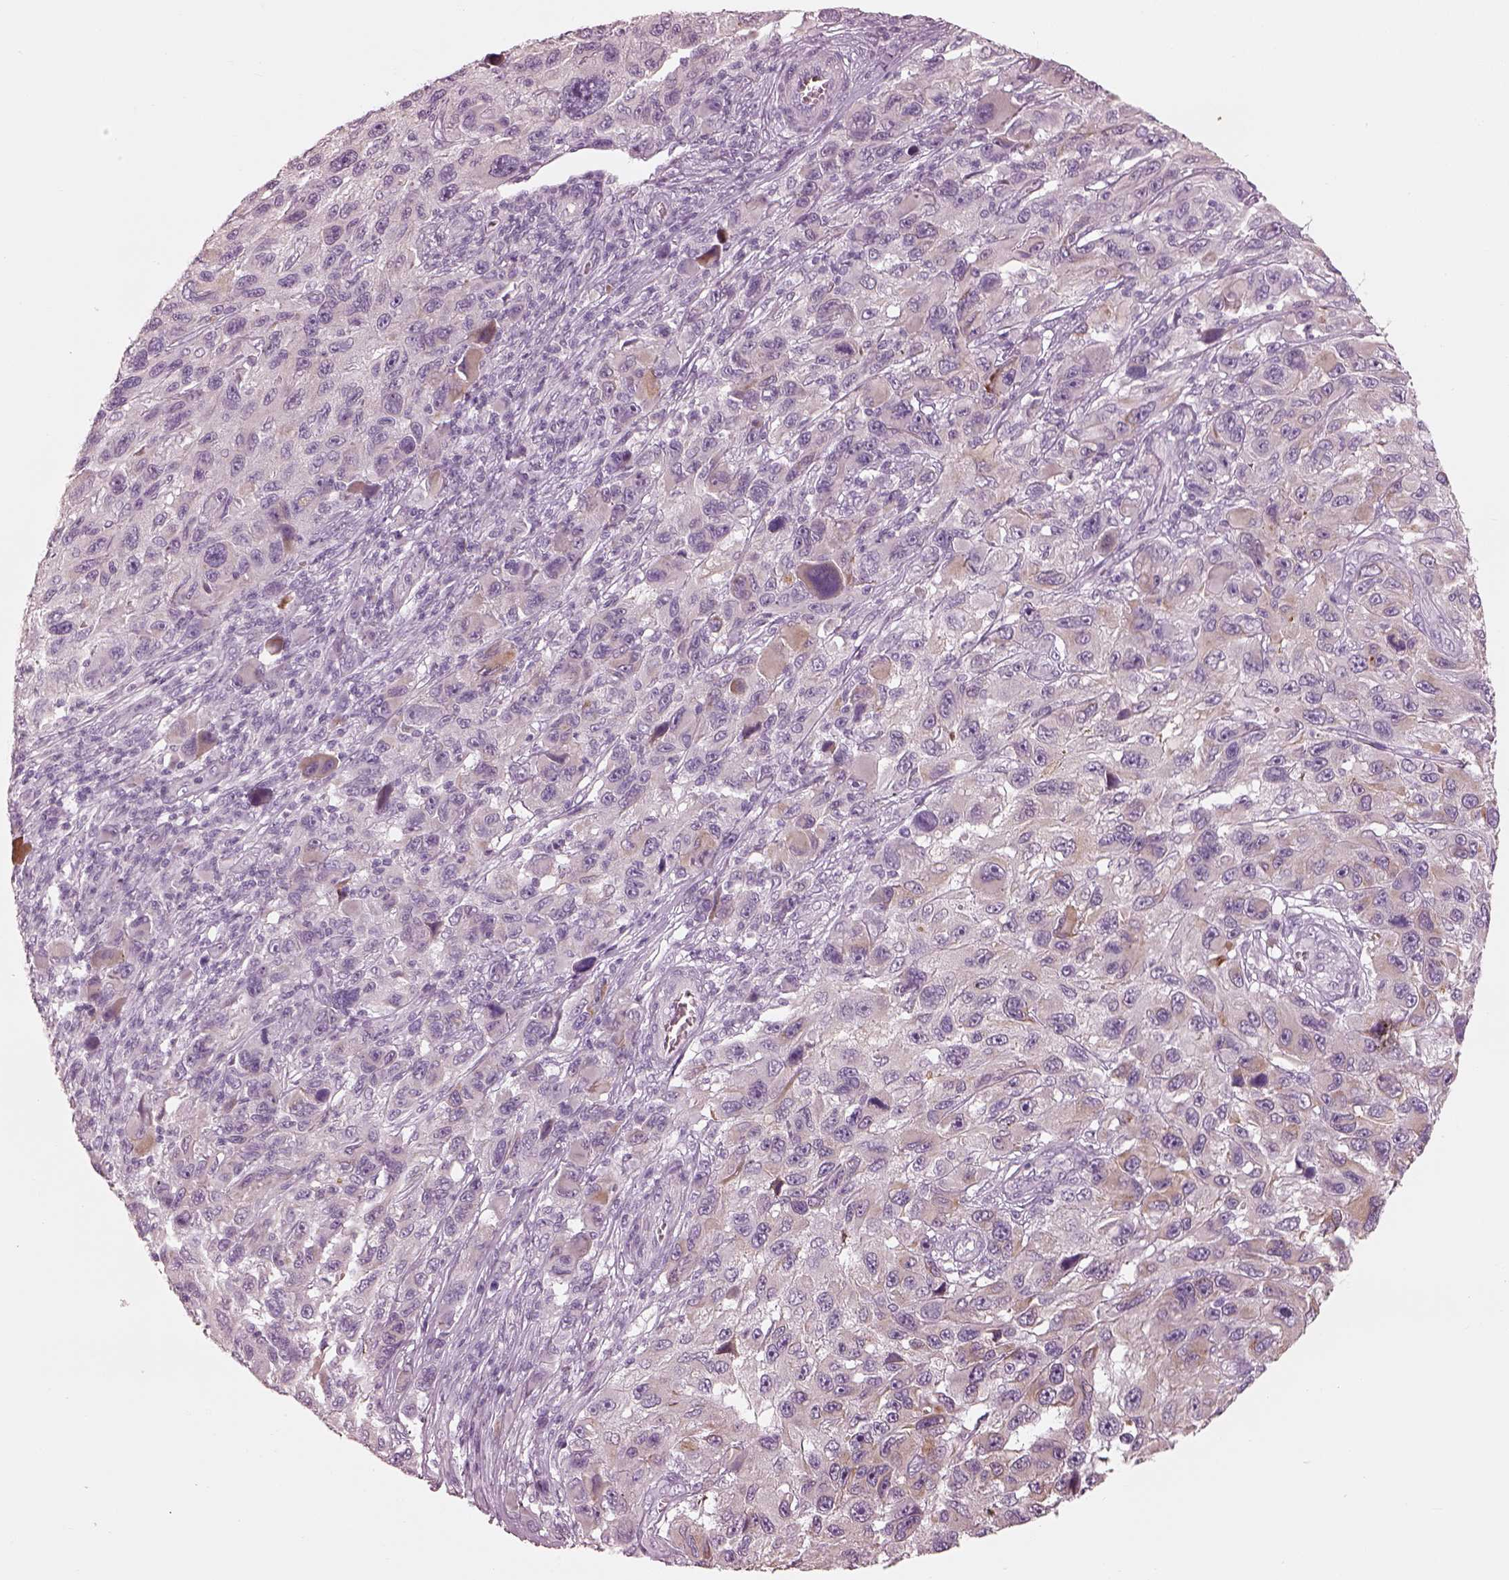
{"staining": {"intensity": "weak", "quantity": "<25%", "location": "cytoplasmic/membranous"}, "tissue": "melanoma", "cell_type": "Tumor cells", "image_type": "cancer", "snomed": [{"axis": "morphology", "description": "Malignant melanoma, NOS"}, {"axis": "topography", "description": "Skin"}], "caption": "An image of human malignant melanoma is negative for staining in tumor cells. (DAB (3,3'-diaminobenzidine) IHC, high magnification).", "gene": "RSPH9", "patient": {"sex": "male", "age": 53}}